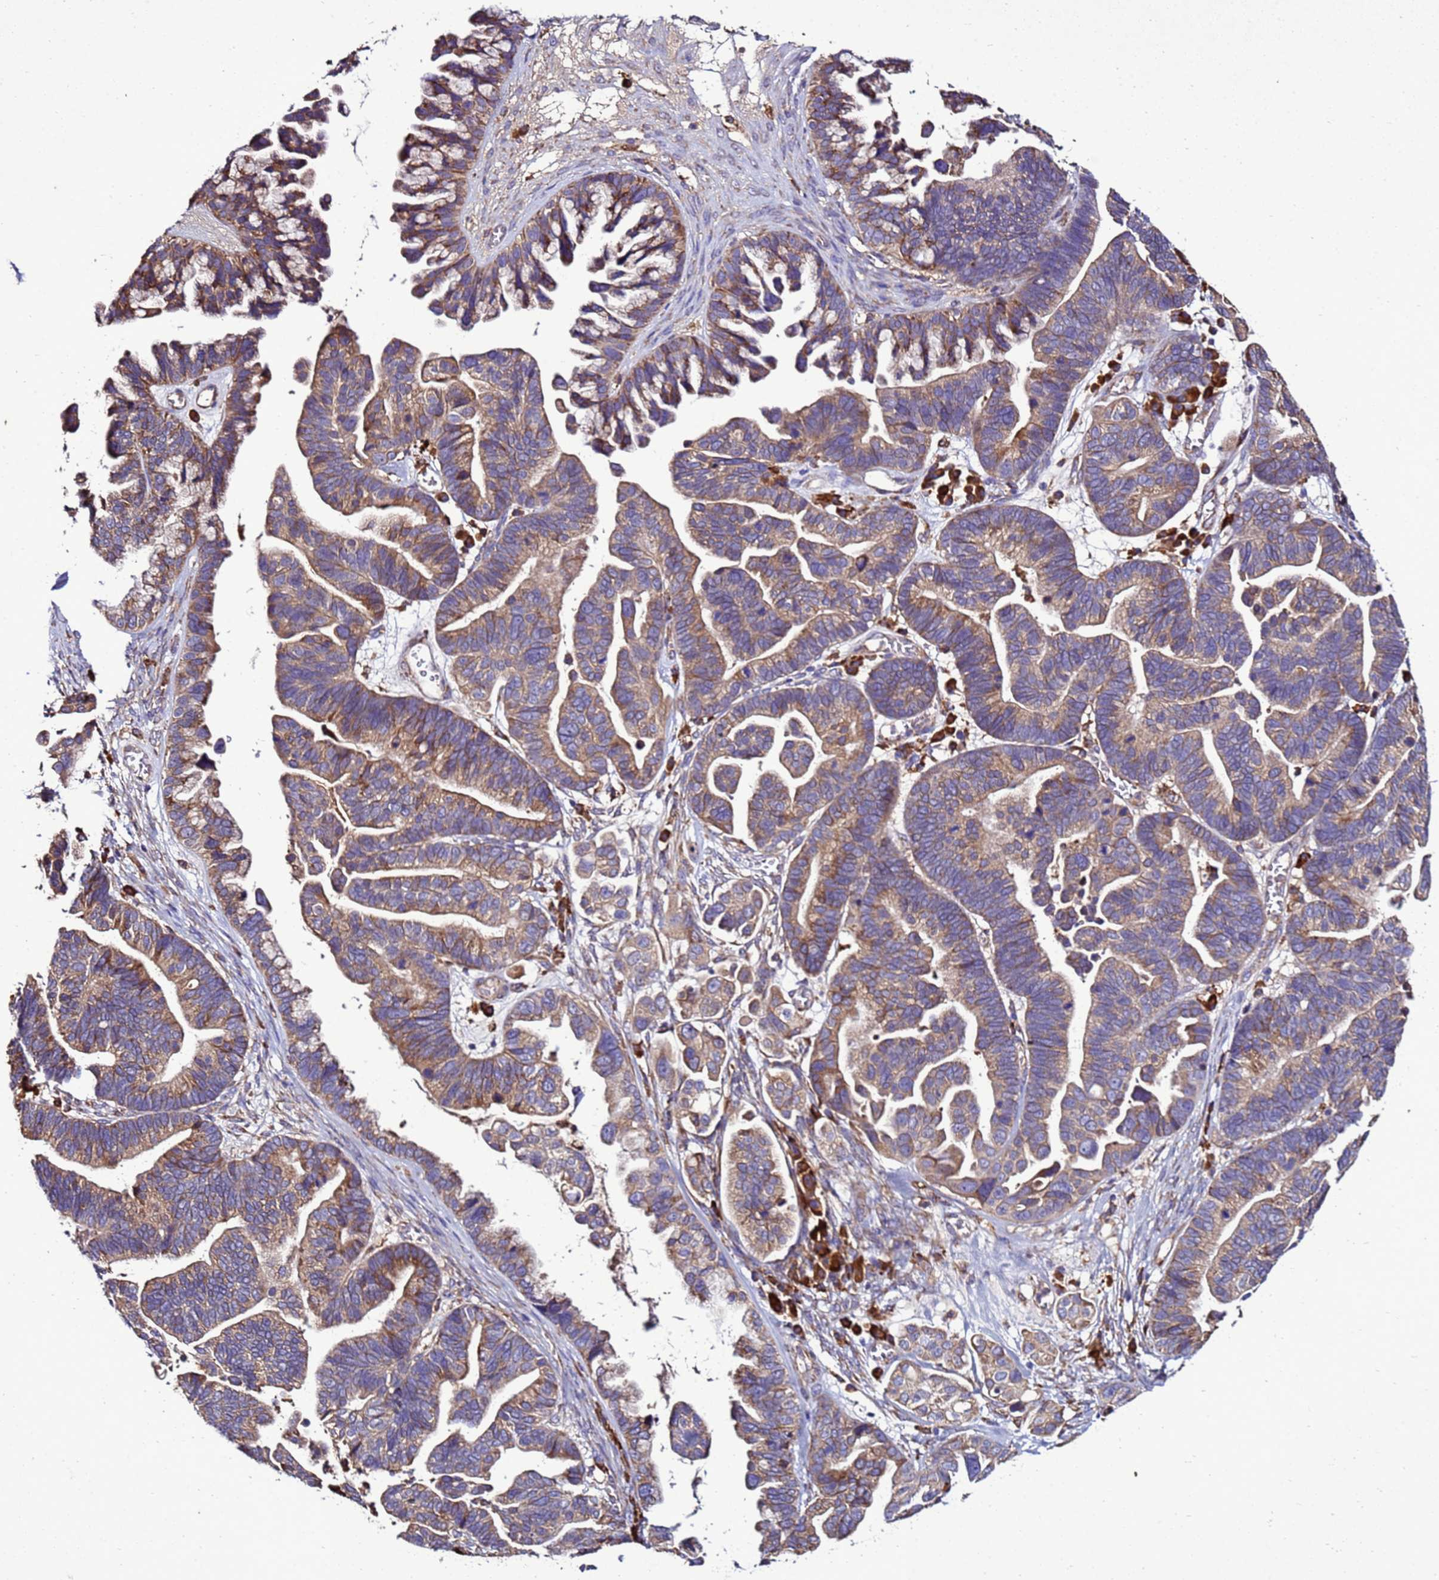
{"staining": {"intensity": "moderate", "quantity": ">75%", "location": "cytoplasmic/membranous"}, "tissue": "ovarian cancer", "cell_type": "Tumor cells", "image_type": "cancer", "snomed": [{"axis": "morphology", "description": "Cystadenocarcinoma, serous, NOS"}, {"axis": "topography", "description": "Ovary"}], "caption": "Immunohistochemical staining of human ovarian serous cystadenocarcinoma reveals medium levels of moderate cytoplasmic/membranous expression in about >75% of tumor cells. (IHC, brightfield microscopy, high magnification).", "gene": "ANTKMT", "patient": {"sex": "female", "age": 56}}